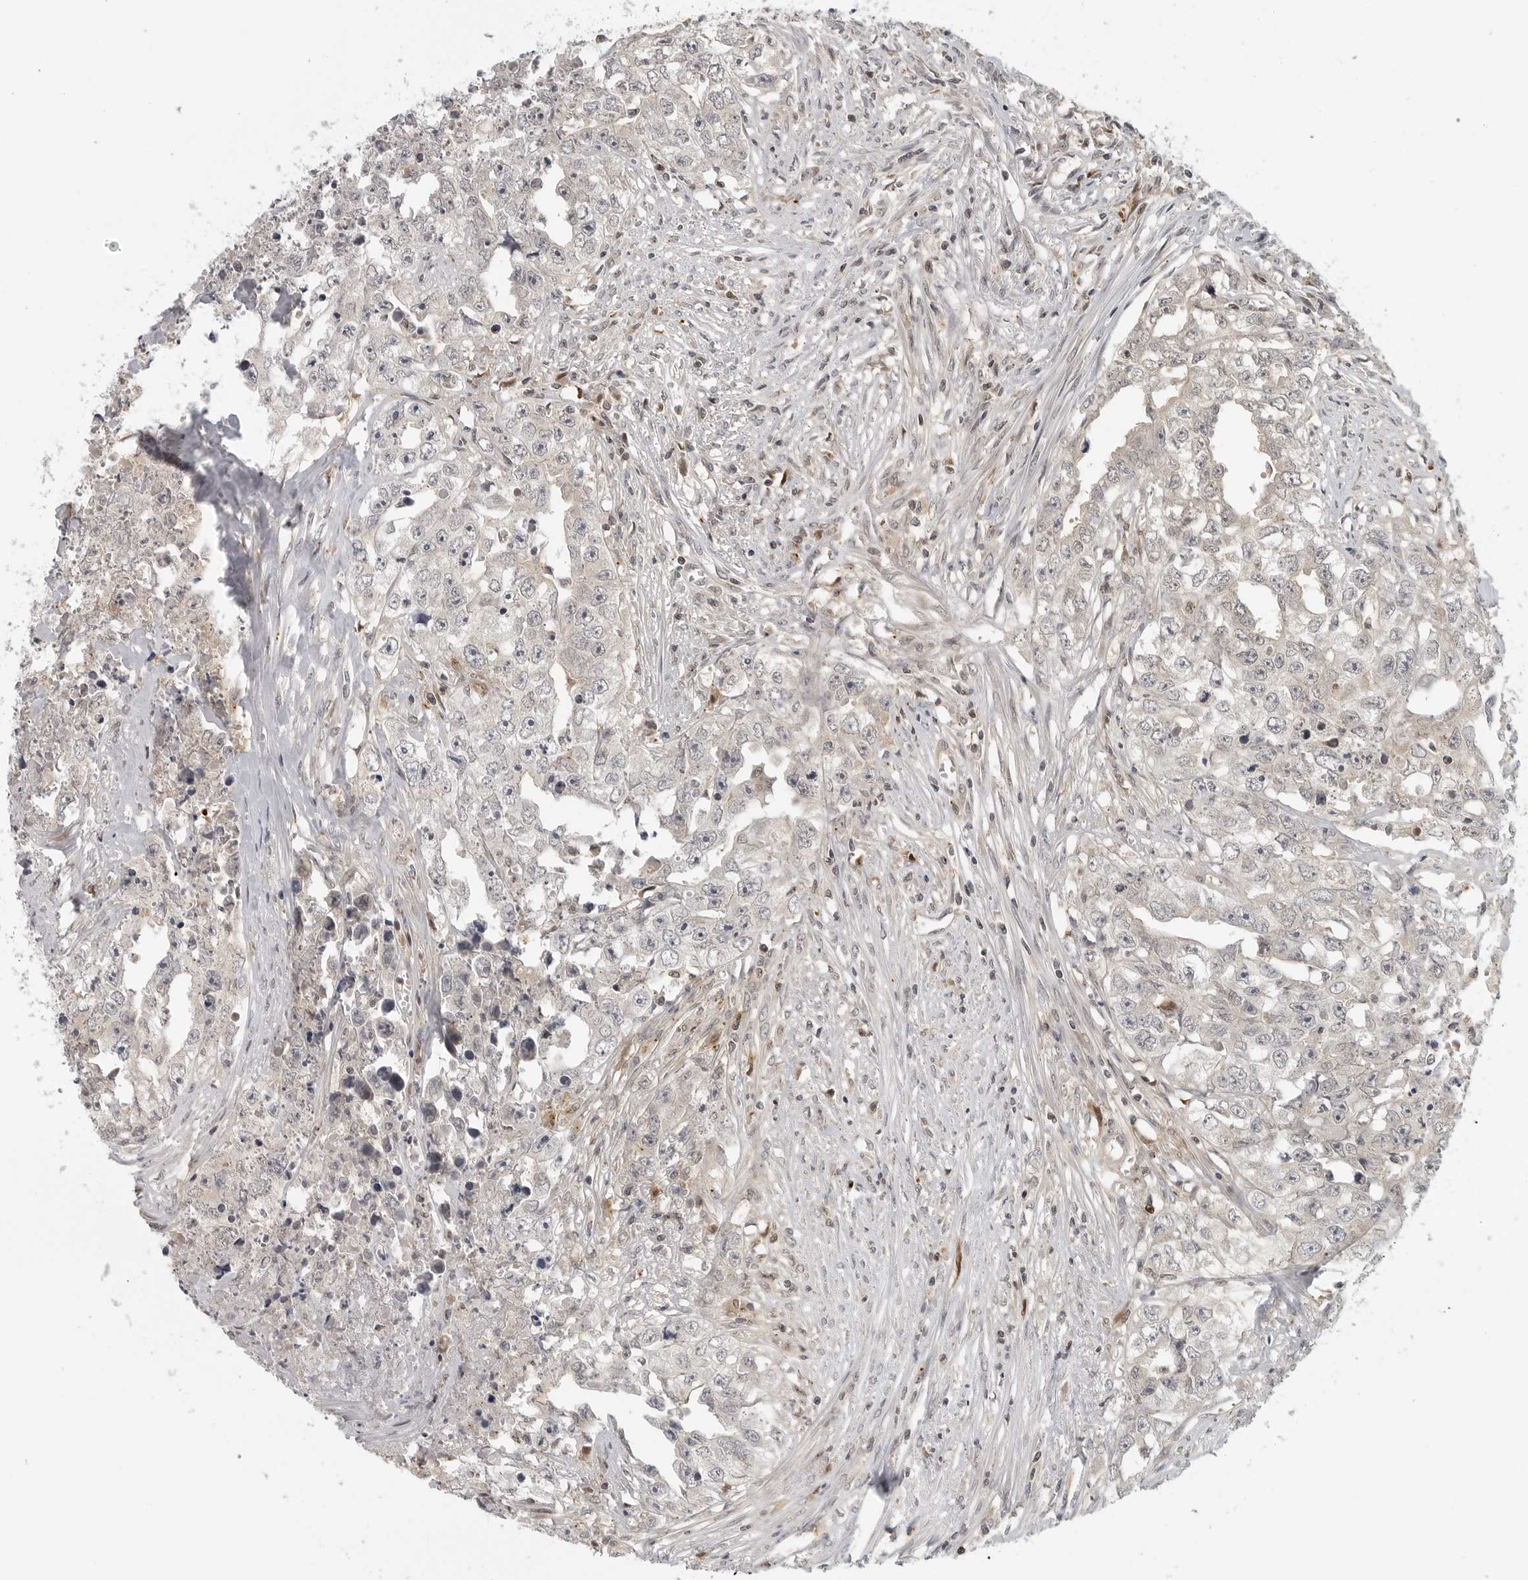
{"staining": {"intensity": "negative", "quantity": "none", "location": "none"}, "tissue": "testis cancer", "cell_type": "Tumor cells", "image_type": "cancer", "snomed": [{"axis": "morphology", "description": "Seminoma, NOS"}, {"axis": "morphology", "description": "Carcinoma, Embryonal, NOS"}, {"axis": "topography", "description": "Testis"}], "caption": "The immunohistochemistry (IHC) histopathology image has no significant staining in tumor cells of testis cancer (embryonal carcinoma) tissue.", "gene": "CTIF", "patient": {"sex": "male", "age": 43}}